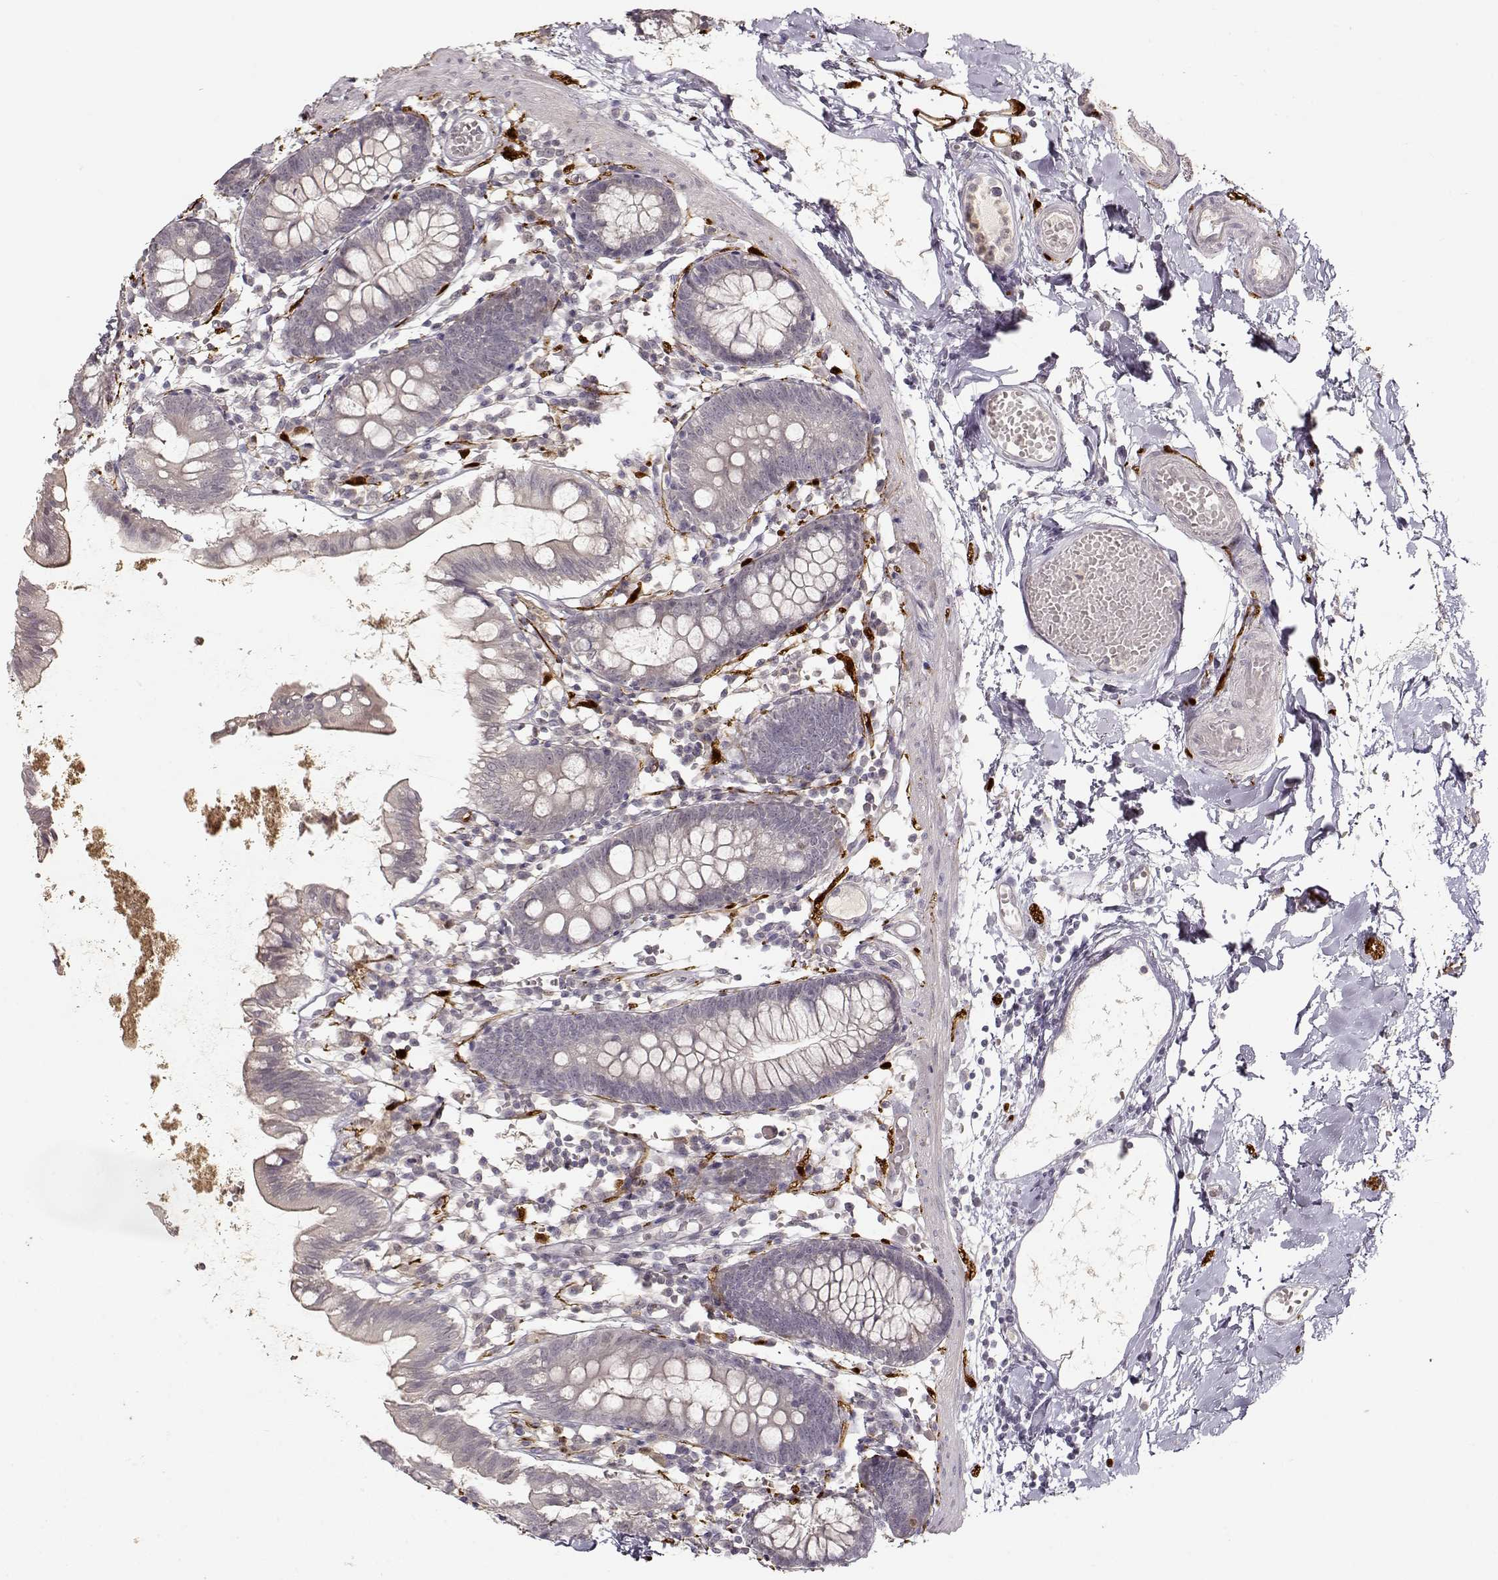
{"staining": {"intensity": "negative", "quantity": "none", "location": "none"}, "tissue": "small intestine", "cell_type": "Glandular cells", "image_type": "normal", "snomed": [{"axis": "morphology", "description": "Normal tissue, NOS"}, {"axis": "topography", "description": "Small intestine"}], "caption": "The micrograph displays no staining of glandular cells in normal small intestine. The staining is performed using DAB brown chromogen with nuclei counter-stained in using hematoxylin.", "gene": "S100B", "patient": {"sex": "female", "age": 90}}